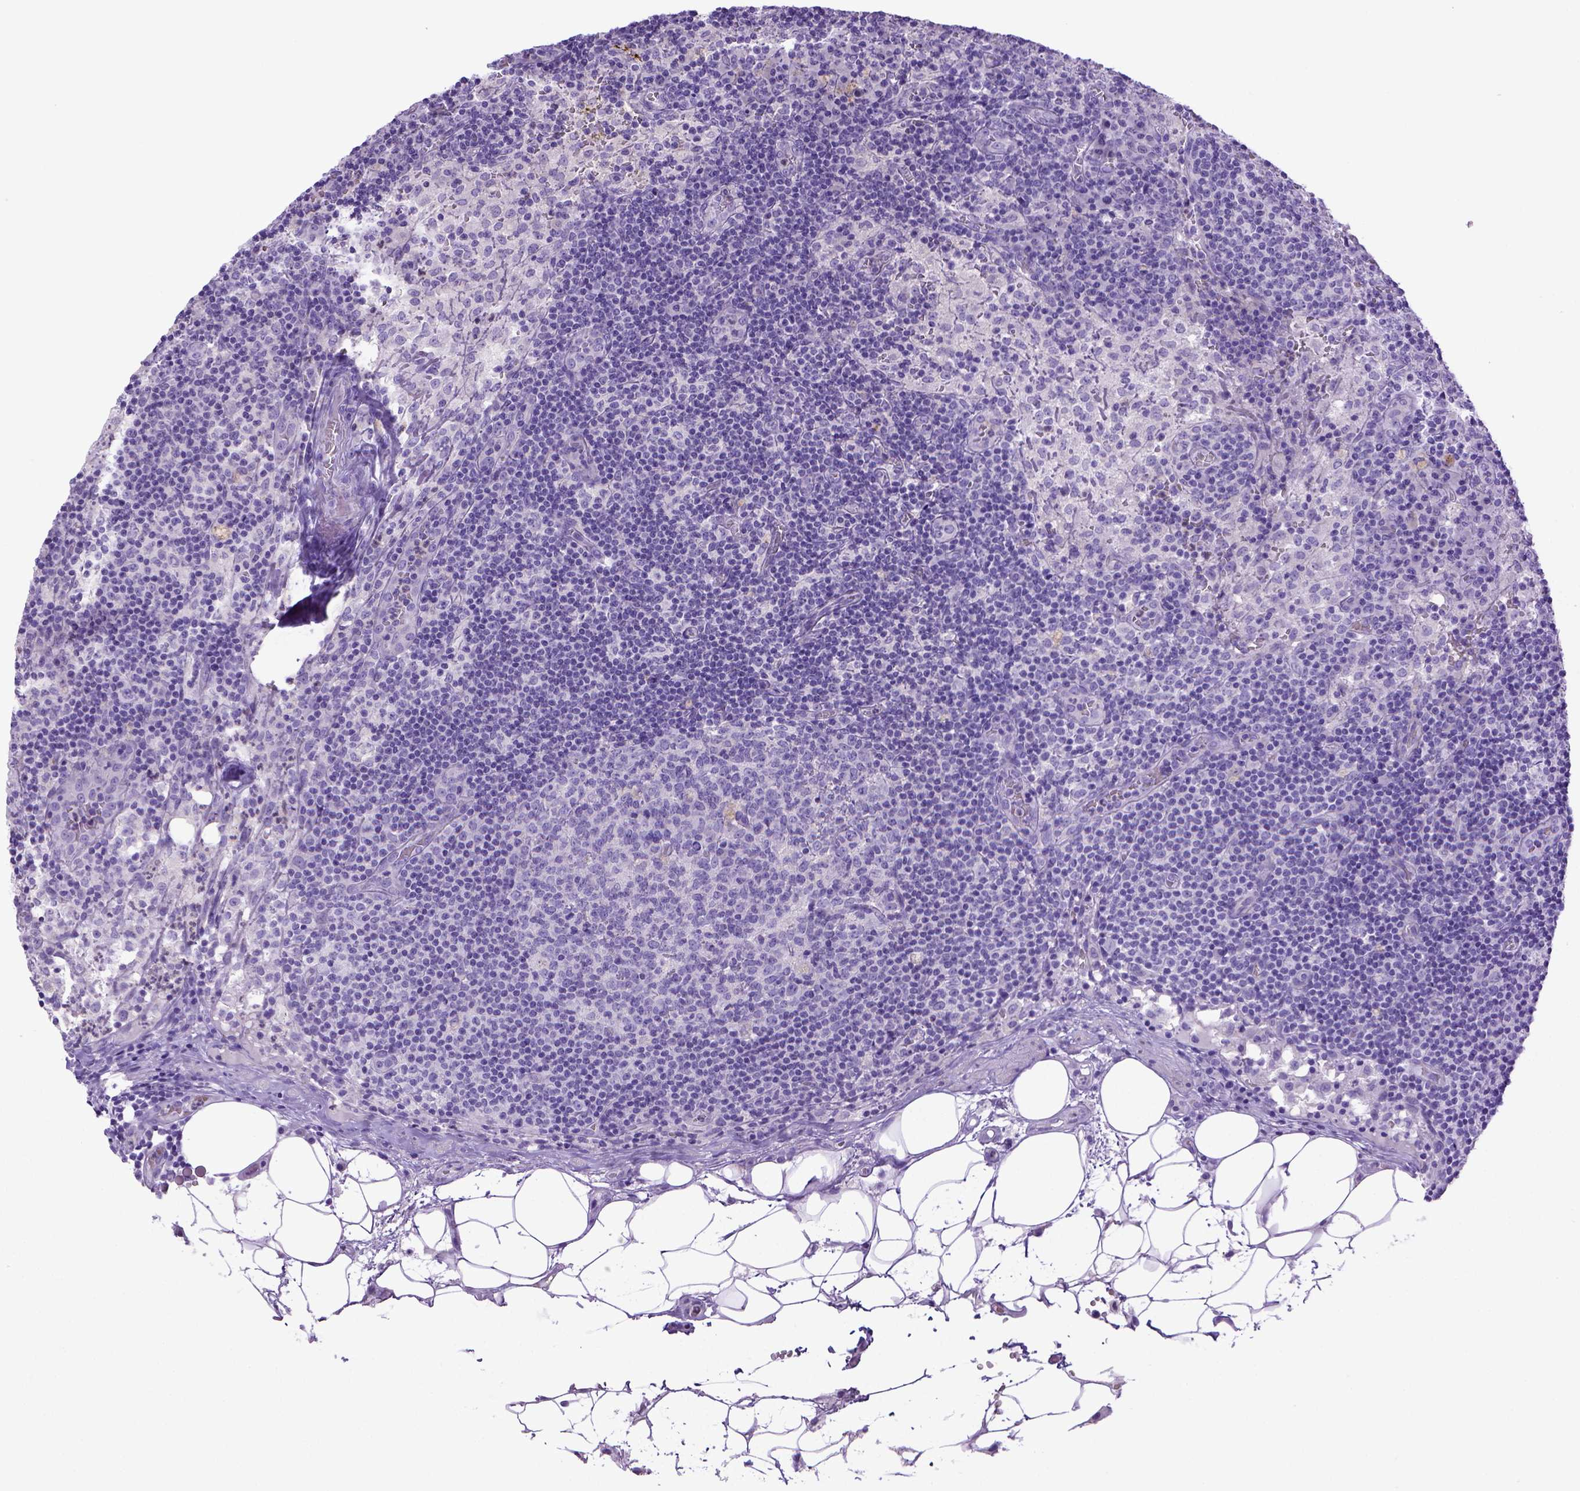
{"staining": {"intensity": "negative", "quantity": "none", "location": "none"}, "tissue": "lymph node", "cell_type": "Germinal center cells", "image_type": "normal", "snomed": [{"axis": "morphology", "description": "Normal tissue, NOS"}, {"axis": "topography", "description": "Lymph node"}], "caption": "High magnification brightfield microscopy of unremarkable lymph node stained with DAB (3,3'-diaminobenzidine) (brown) and counterstained with hematoxylin (blue): germinal center cells show no significant positivity. (Brightfield microscopy of DAB (3,3'-diaminobenzidine) immunohistochemistry at high magnification).", "gene": "BAAT", "patient": {"sex": "male", "age": 62}}